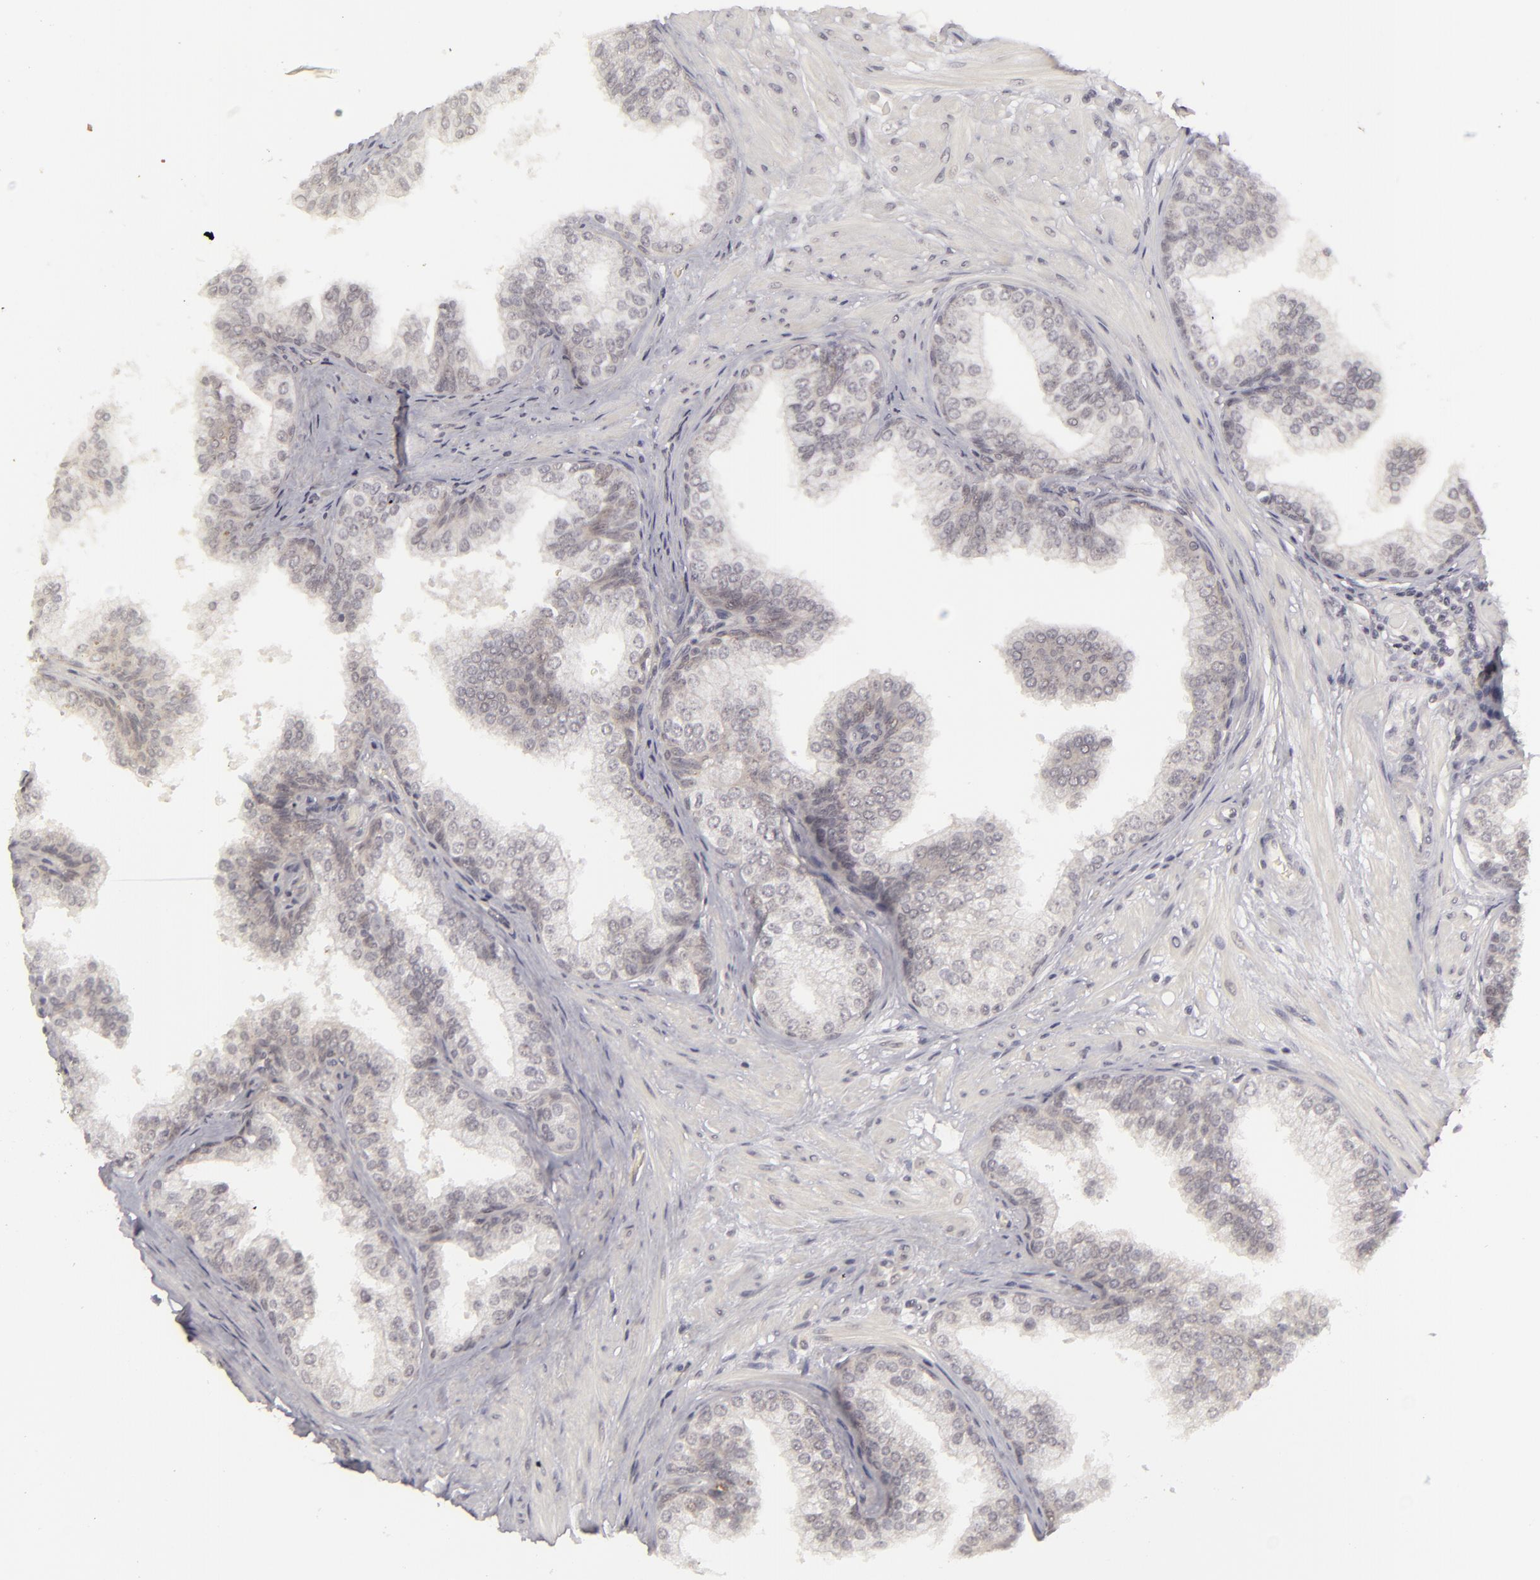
{"staining": {"intensity": "negative", "quantity": "none", "location": "none"}, "tissue": "prostate", "cell_type": "Glandular cells", "image_type": "normal", "snomed": [{"axis": "morphology", "description": "Normal tissue, NOS"}, {"axis": "topography", "description": "Prostate"}], "caption": "A high-resolution photomicrograph shows immunohistochemistry staining of benign prostate, which reveals no significant staining in glandular cells.", "gene": "DLG3", "patient": {"sex": "male", "age": 60}}